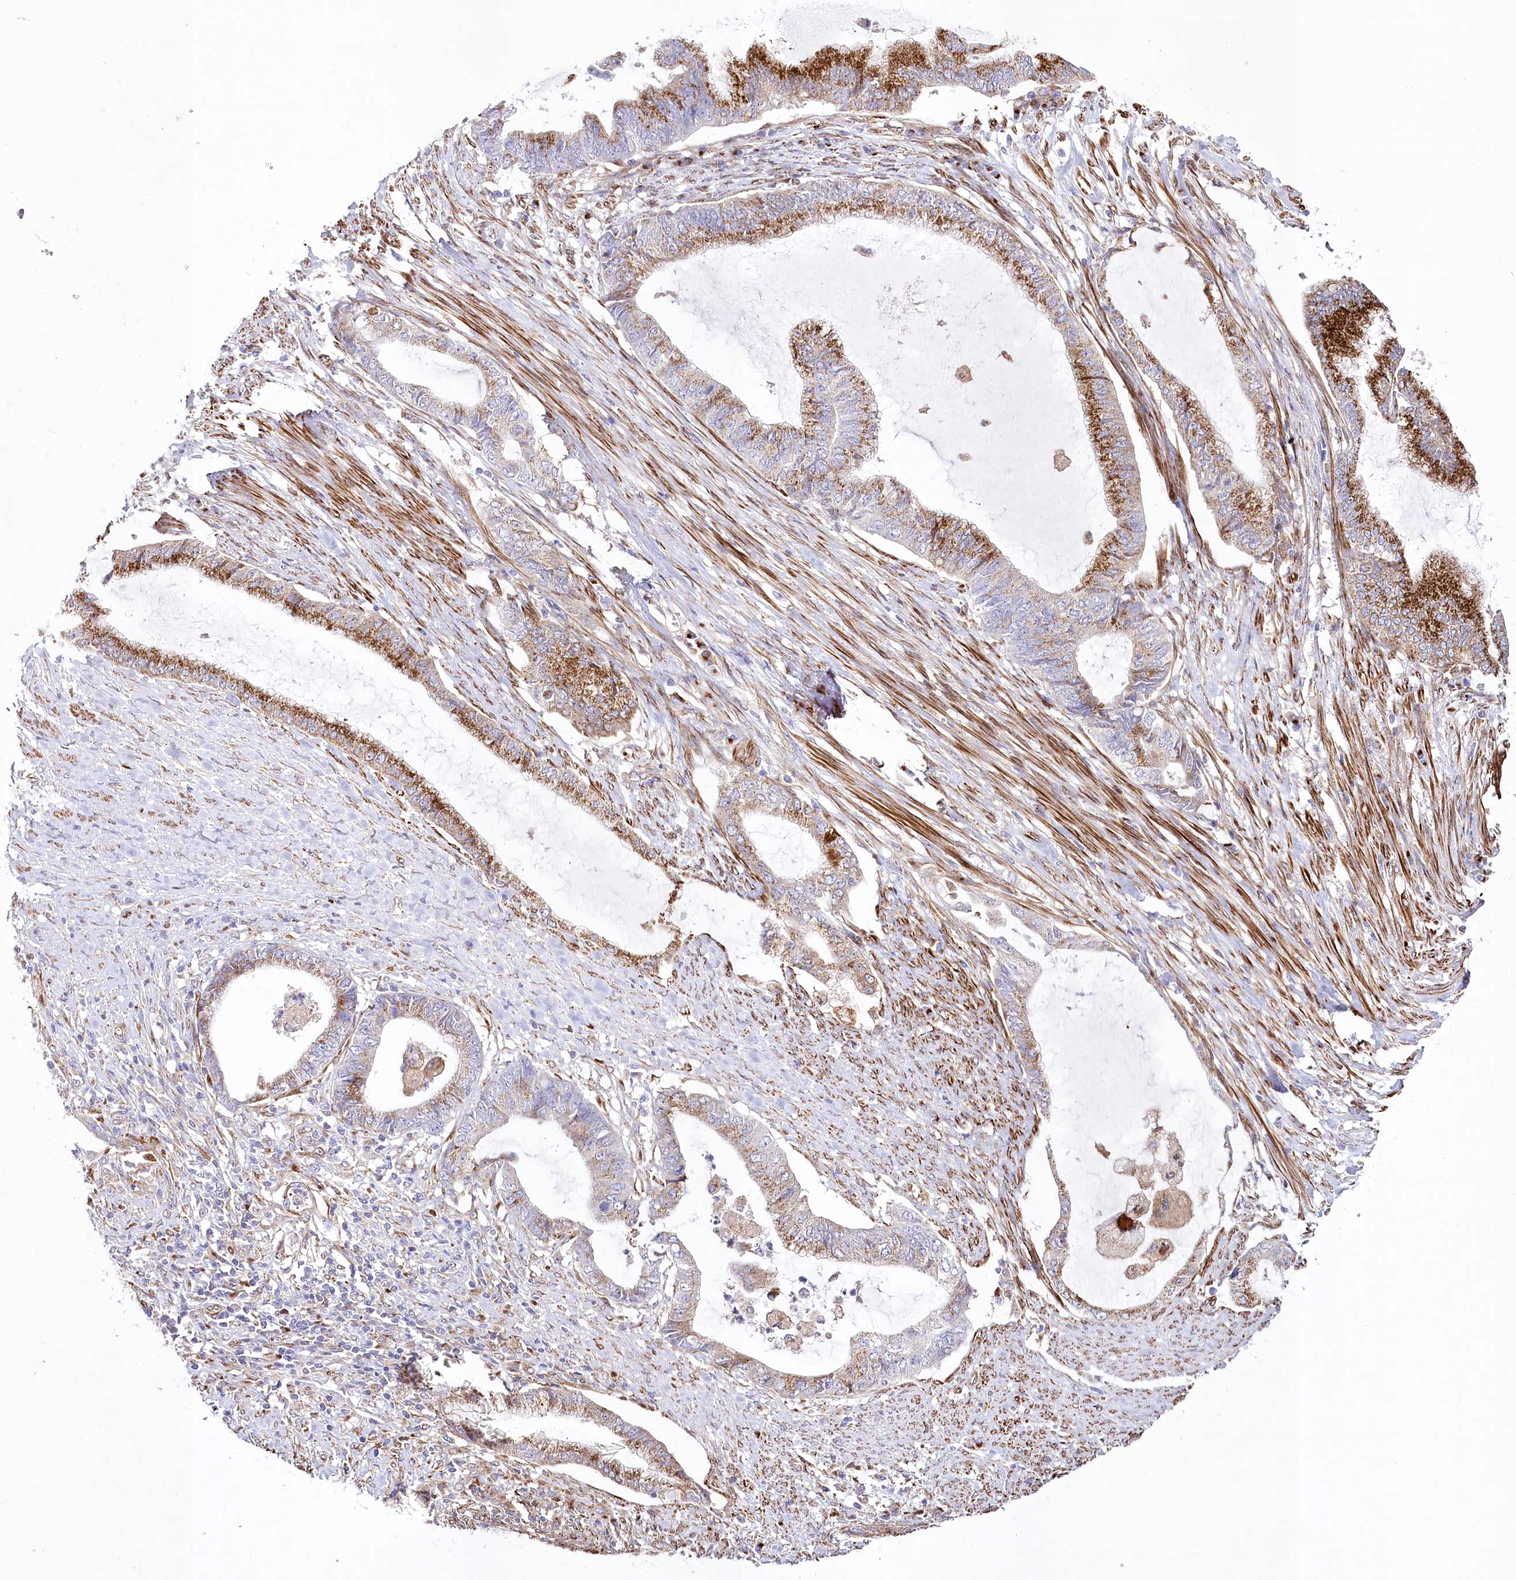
{"staining": {"intensity": "strong", "quantity": ">75%", "location": "cytoplasmic/membranous"}, "tissue": "endometrial cancer", "cell_type": "Tumor cells", "image_type": "cancer", "snomed": [{"axis": "morphology", "description": "Adenocarcinoma, NOS"}, {"axis": "topography", "description": "Endometrium"}], "caption": "The histopathology image exhibits immunohistochemical staining of endometrial cancer (adenocarcinoma). There is strong cytoplasmic/membranous positivity is present in approximately >75% of tumor cells.", "gene": "ABRAXAS2", "patient": {"sex": "female", "age": 86}}